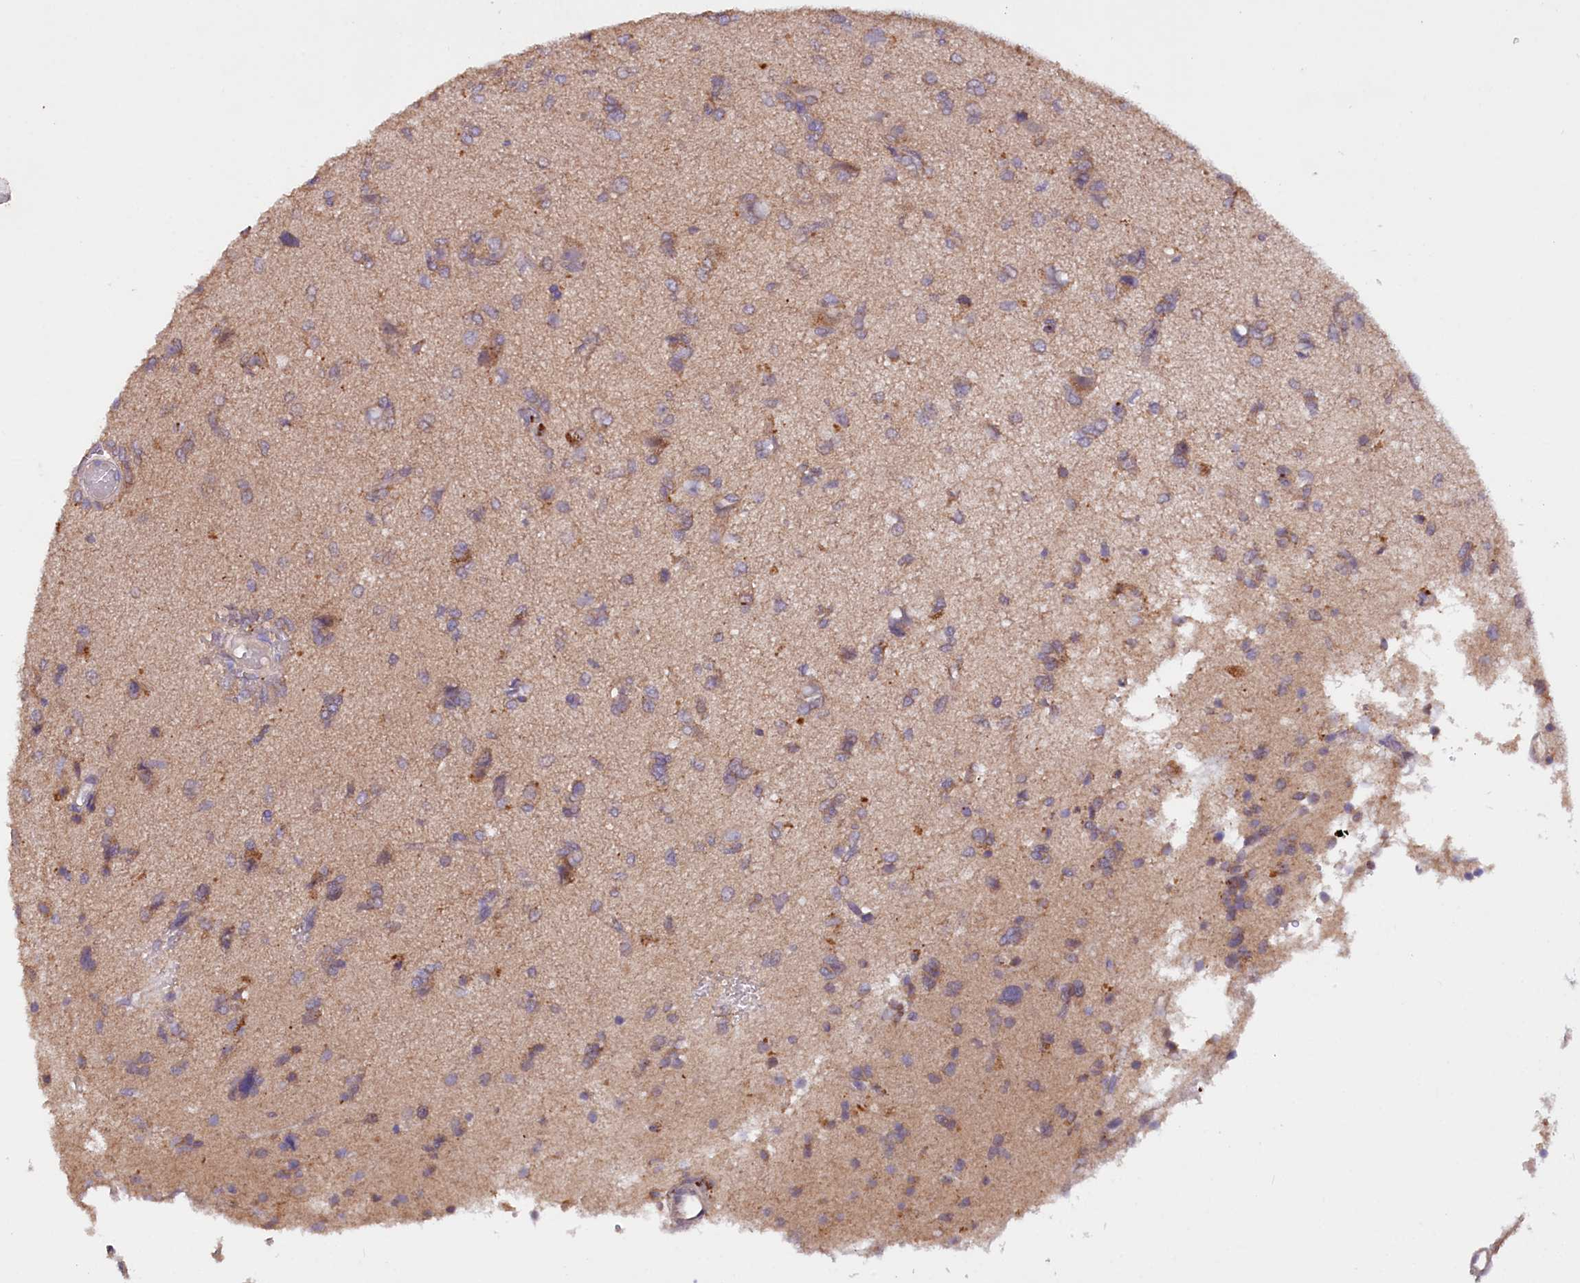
{"staining": {"intensity": "weak", "quantity": "<25%", "location": "cytoplasmic/membranous"}, "tissue": "glioma", "cell_type": "Tumor cells", "image_type": "cancer", "snomed": [{"axis": "morphology", "description": "Glioma, malignant, High grade"}, {"axis": "topography", "description": "Brain"}], "caption": "The IHC image has no significant expression in tumor cells of glioma tissue.", "gene": "ETFBKMT", "patient": {"sex": "female", "age": 59}}